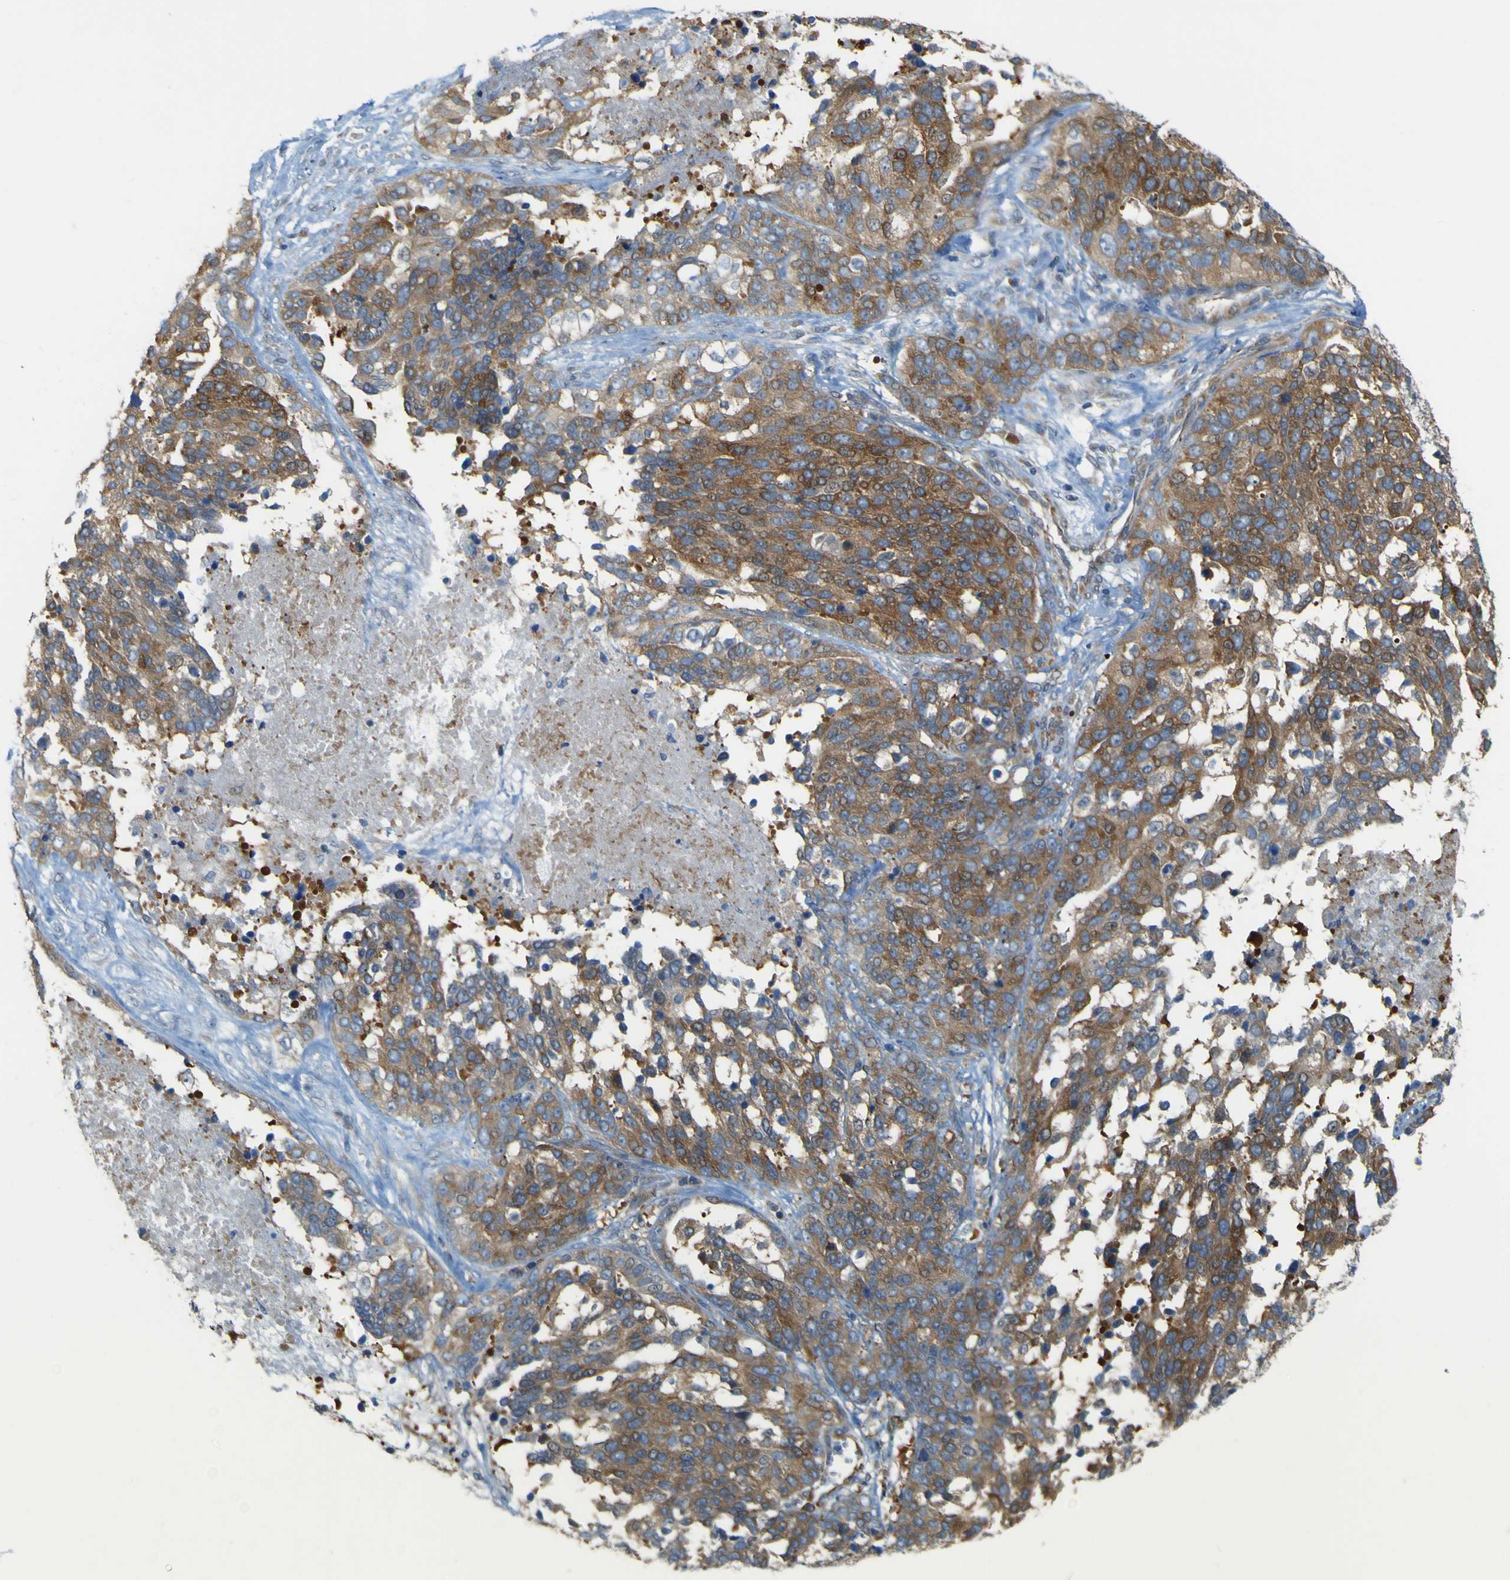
{"staining": {"intensity": "moderate", "quantity": ">75%", "location": "cytoplasmic/membranous"}, "tissue": "ovarian cancer", "cell_type": "Tumor cells", "image_type": "cancer", "snomed": [{"axis": "morphology", "description": "Cystadenocarcinoma, serous, NOS"}, {"axis": "topography", "description": "Ovary"}], "caption": "This is a histology image of IHC staining of ovarian serous cystadenocarcinoma, which shows moderate expression in the cytoplasmic/membranous of tumor cells.", "gene": "JPH1", "patient": {"sex": "female", "age": 44}}